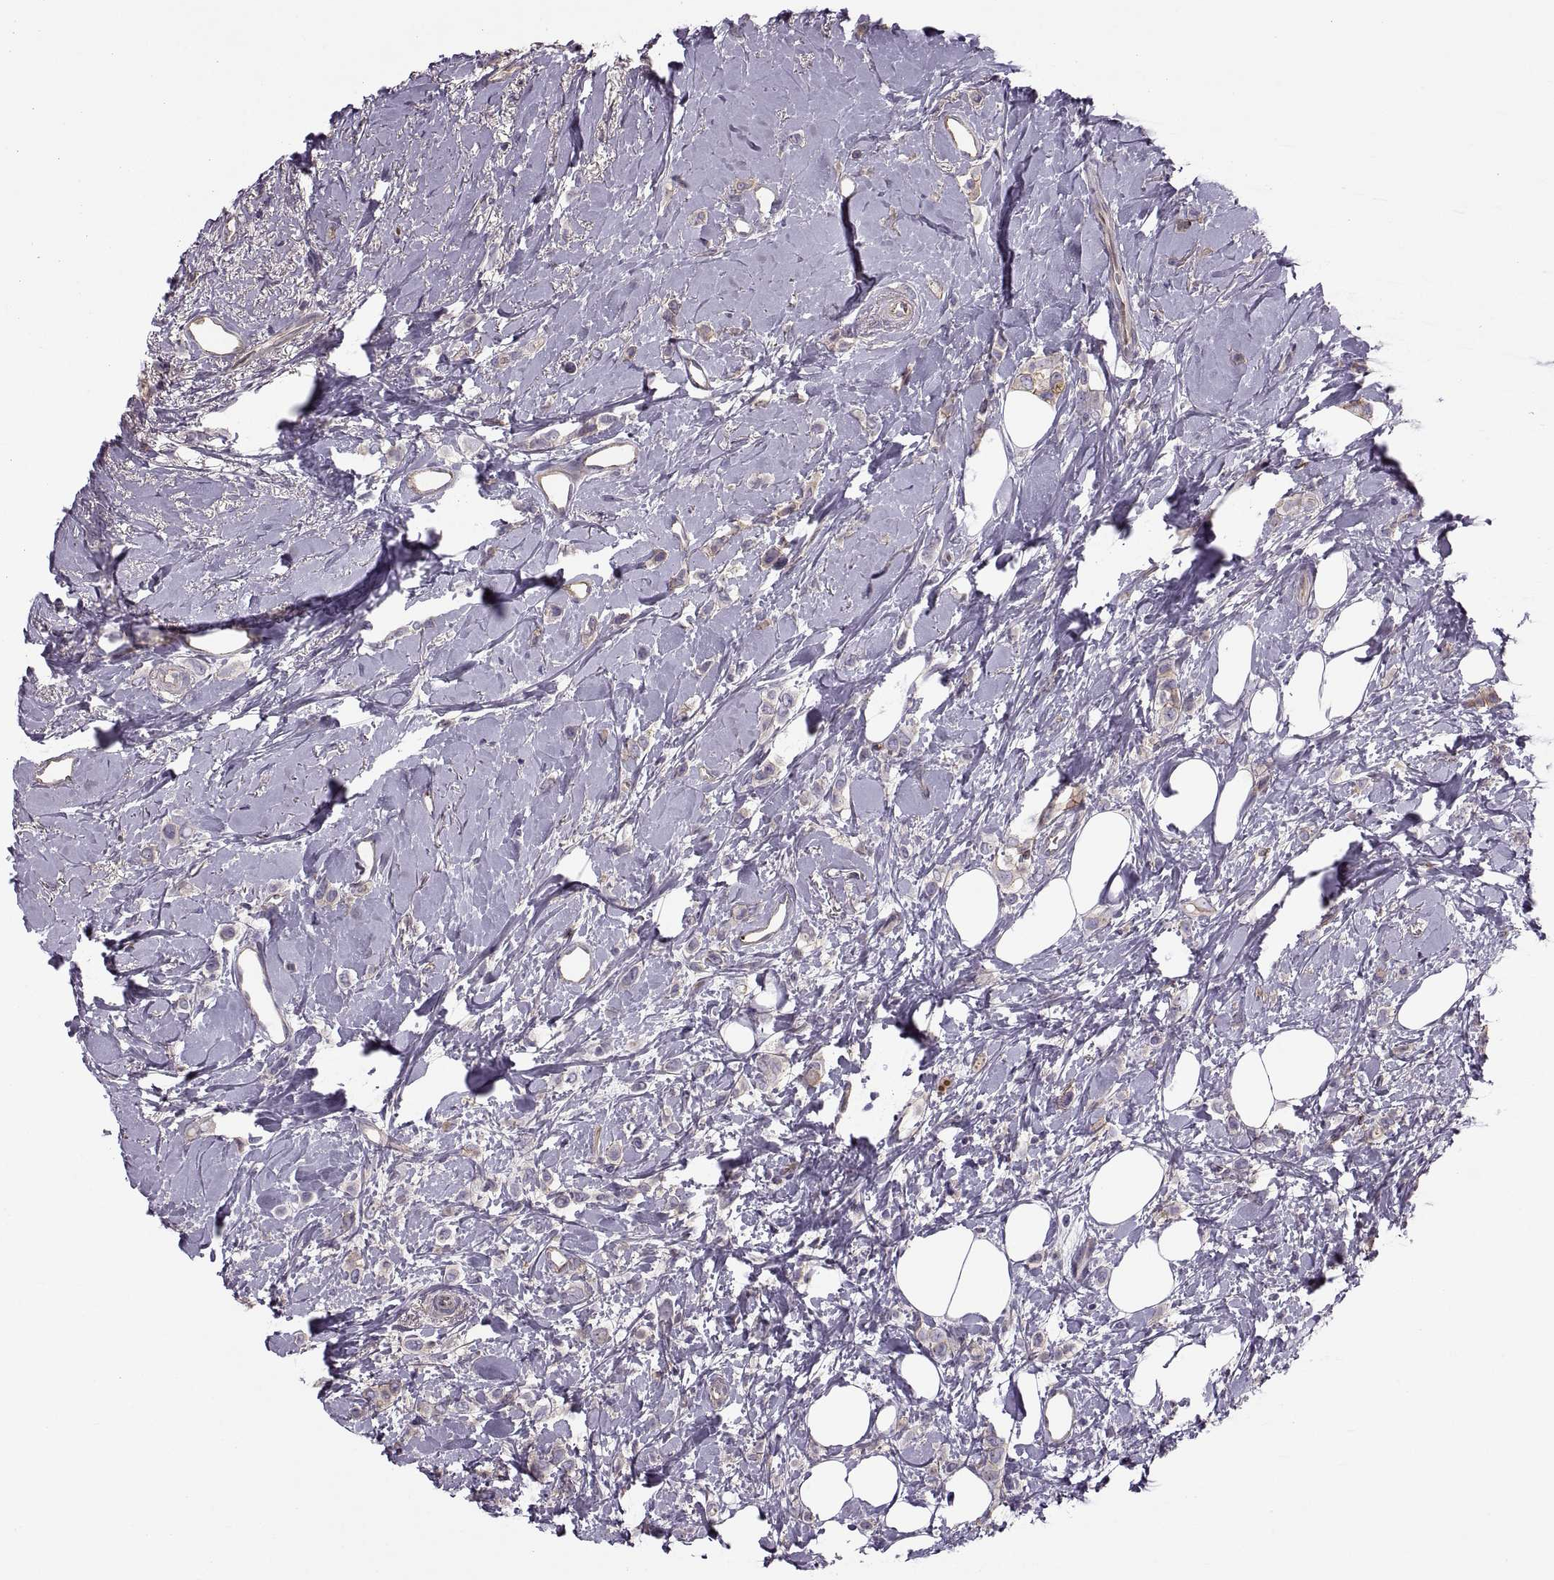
{"staining": {"intensity": "weak", "quantity": "25%-75%", "location": "cytoplasmic/membranous"}, "tissue": "breast cancer", "cell_type": "Tumor cells", "image_type": "cancer", "snomed": [{"axis": "morphology", "description": "Lobular carcinoma"}, {"axis": "topography", "description": "Breast"}], "caption": "Immunohistochemical staining of human breast cancer (lobular carcinoma) displays low levels of weak cytoplasmic/membranous protein staining in about 25%-75% of tumor cells. Nuclei are stained in blue.", "gene": "SLC2A3", "patient": {"sex": "female", "age": 66}}